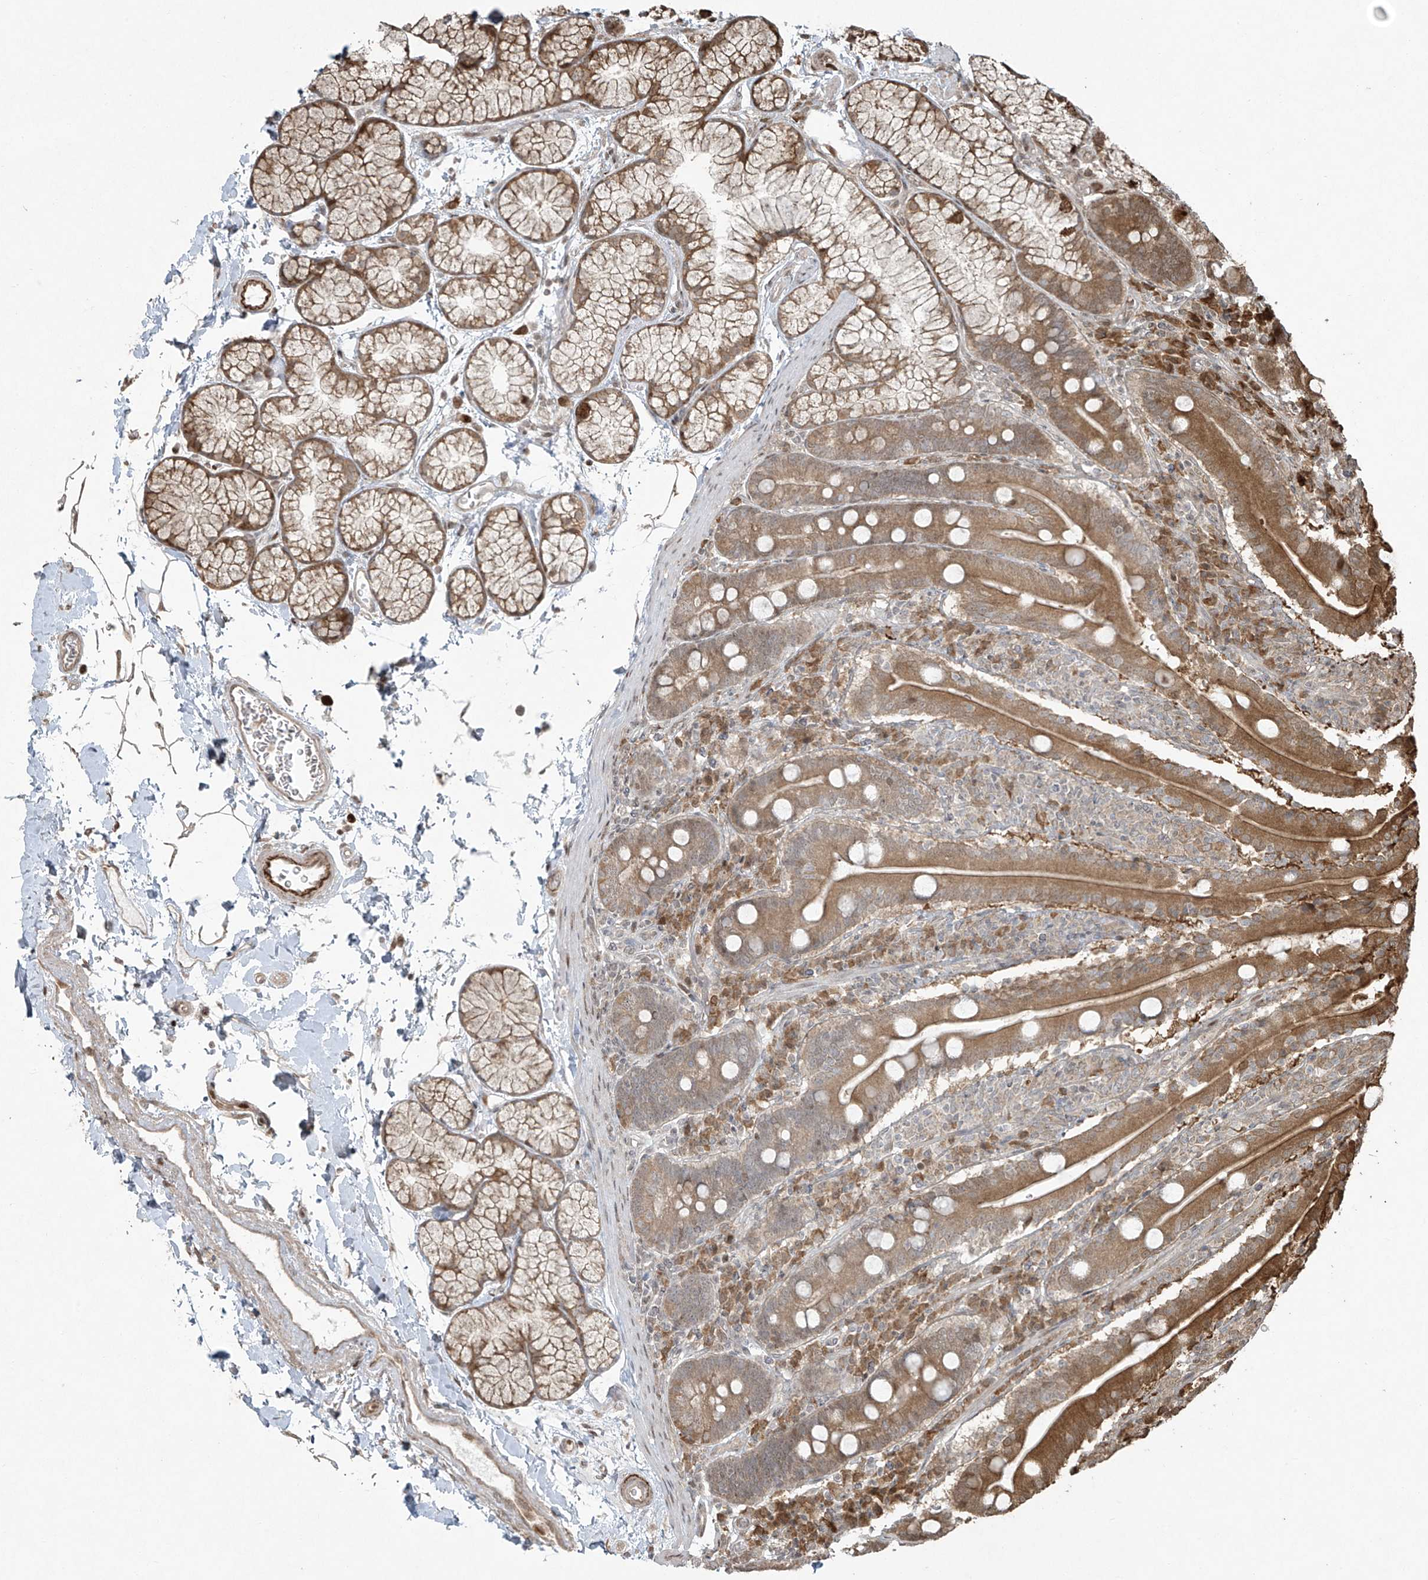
{"staining": {"intensity": "moderate", "quantity": ">75%", "location": "cytoplasmic/membranous"}, "tissue": "duodenum", "cell_type": "Glandular cells", "image_type": "normal", "snomed": [{"axis": "morphology", "description": "Normal tissue, NOS"}, {"axis": "topography", "description": "Duodenum"}], "caption": "Duodenum stained with DAB IHC exhibits medium levels of moderate cytoplasmic/membranous staining in about >75% of glandular cells.", "gene": "TTC22", "patient": {"sex": "male", "age": 35}}